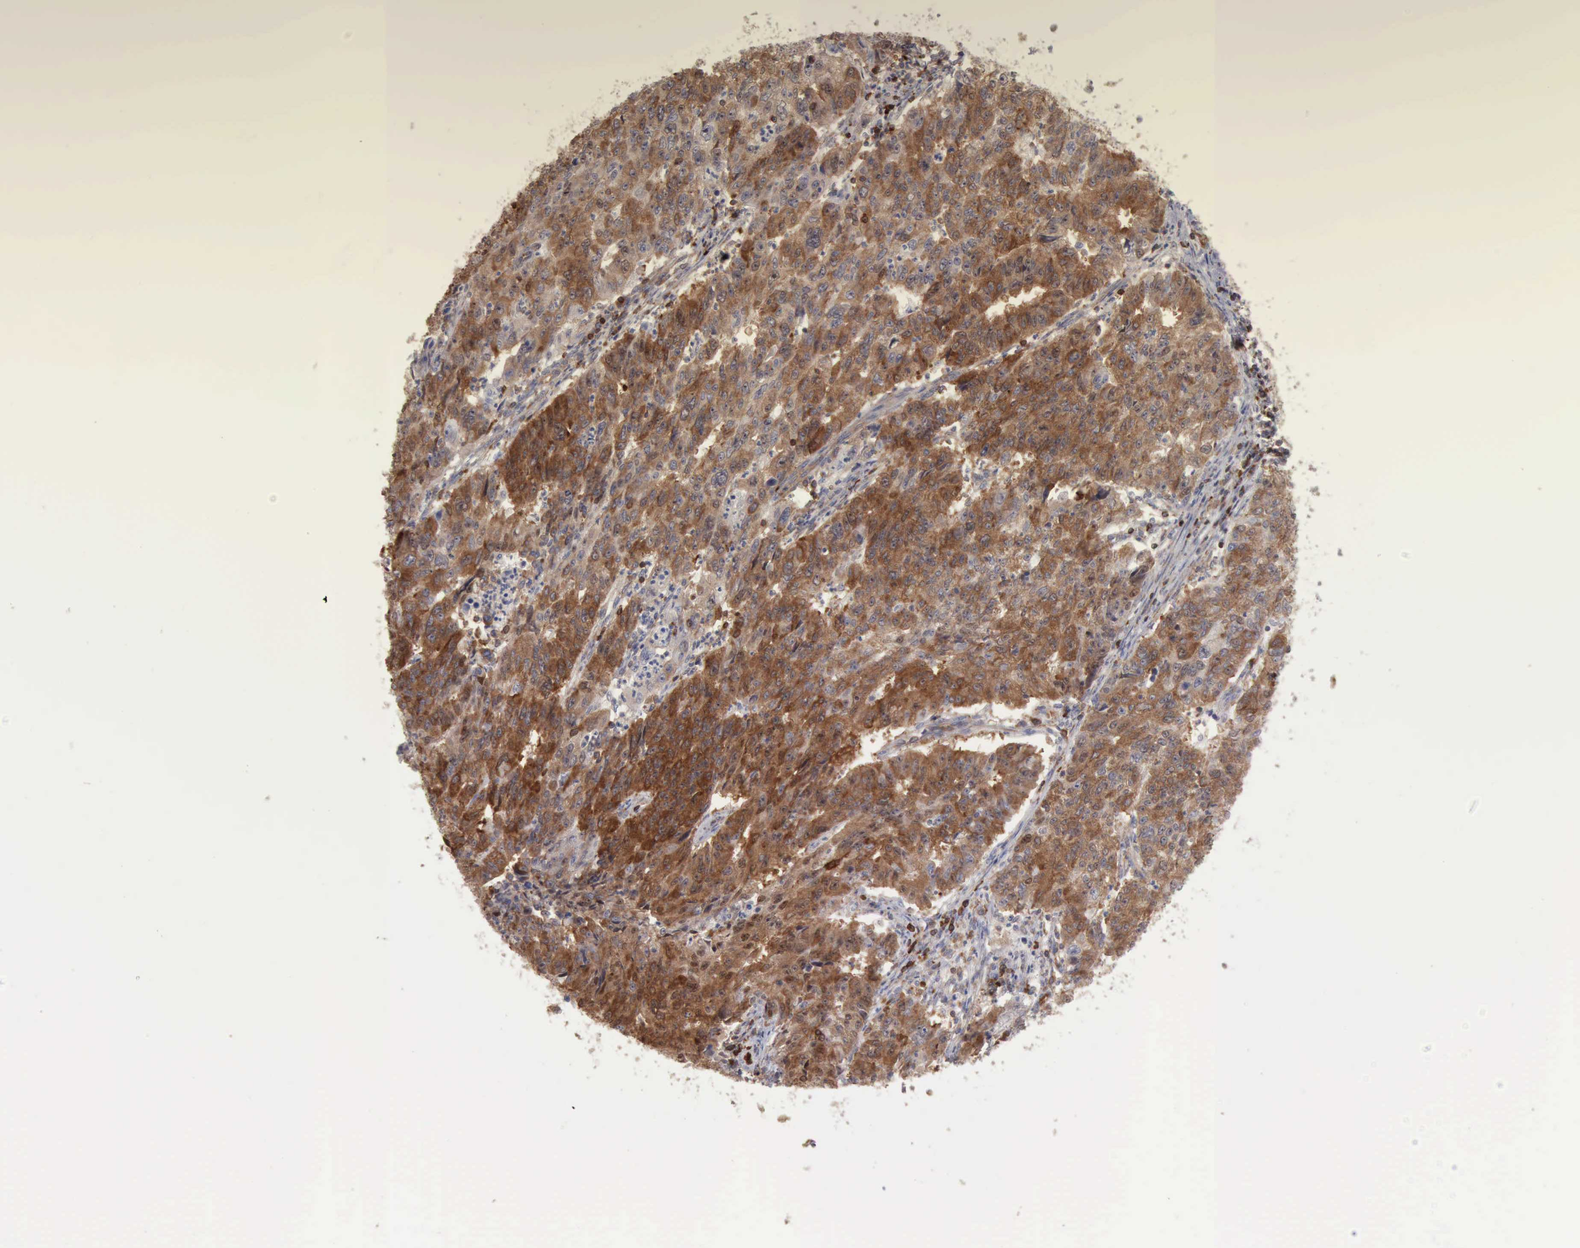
{"staining": {"intensity": "strong", "quantity": ">75%", "location": "cytoplasmic/membranous,nuclear"}, "tissue": "endometrial cancer", "cell_type": "Tumor cells", "image_type": "cancer", "snomed": [{"axis": "morphology", "description": "Adenocarcinoma, NOS"}, {"axis": "topography", "description": "Endometrium"}], "caption": "Immunohistochemical staining of adenocarcinoma (endometrial) displays high levels of strong cytoplasmic/membranous and nuclear positivity in approximately >75% of tumor cells.", "gene": "PDCD4", "patient": {"sex": "female", "age": 42}}